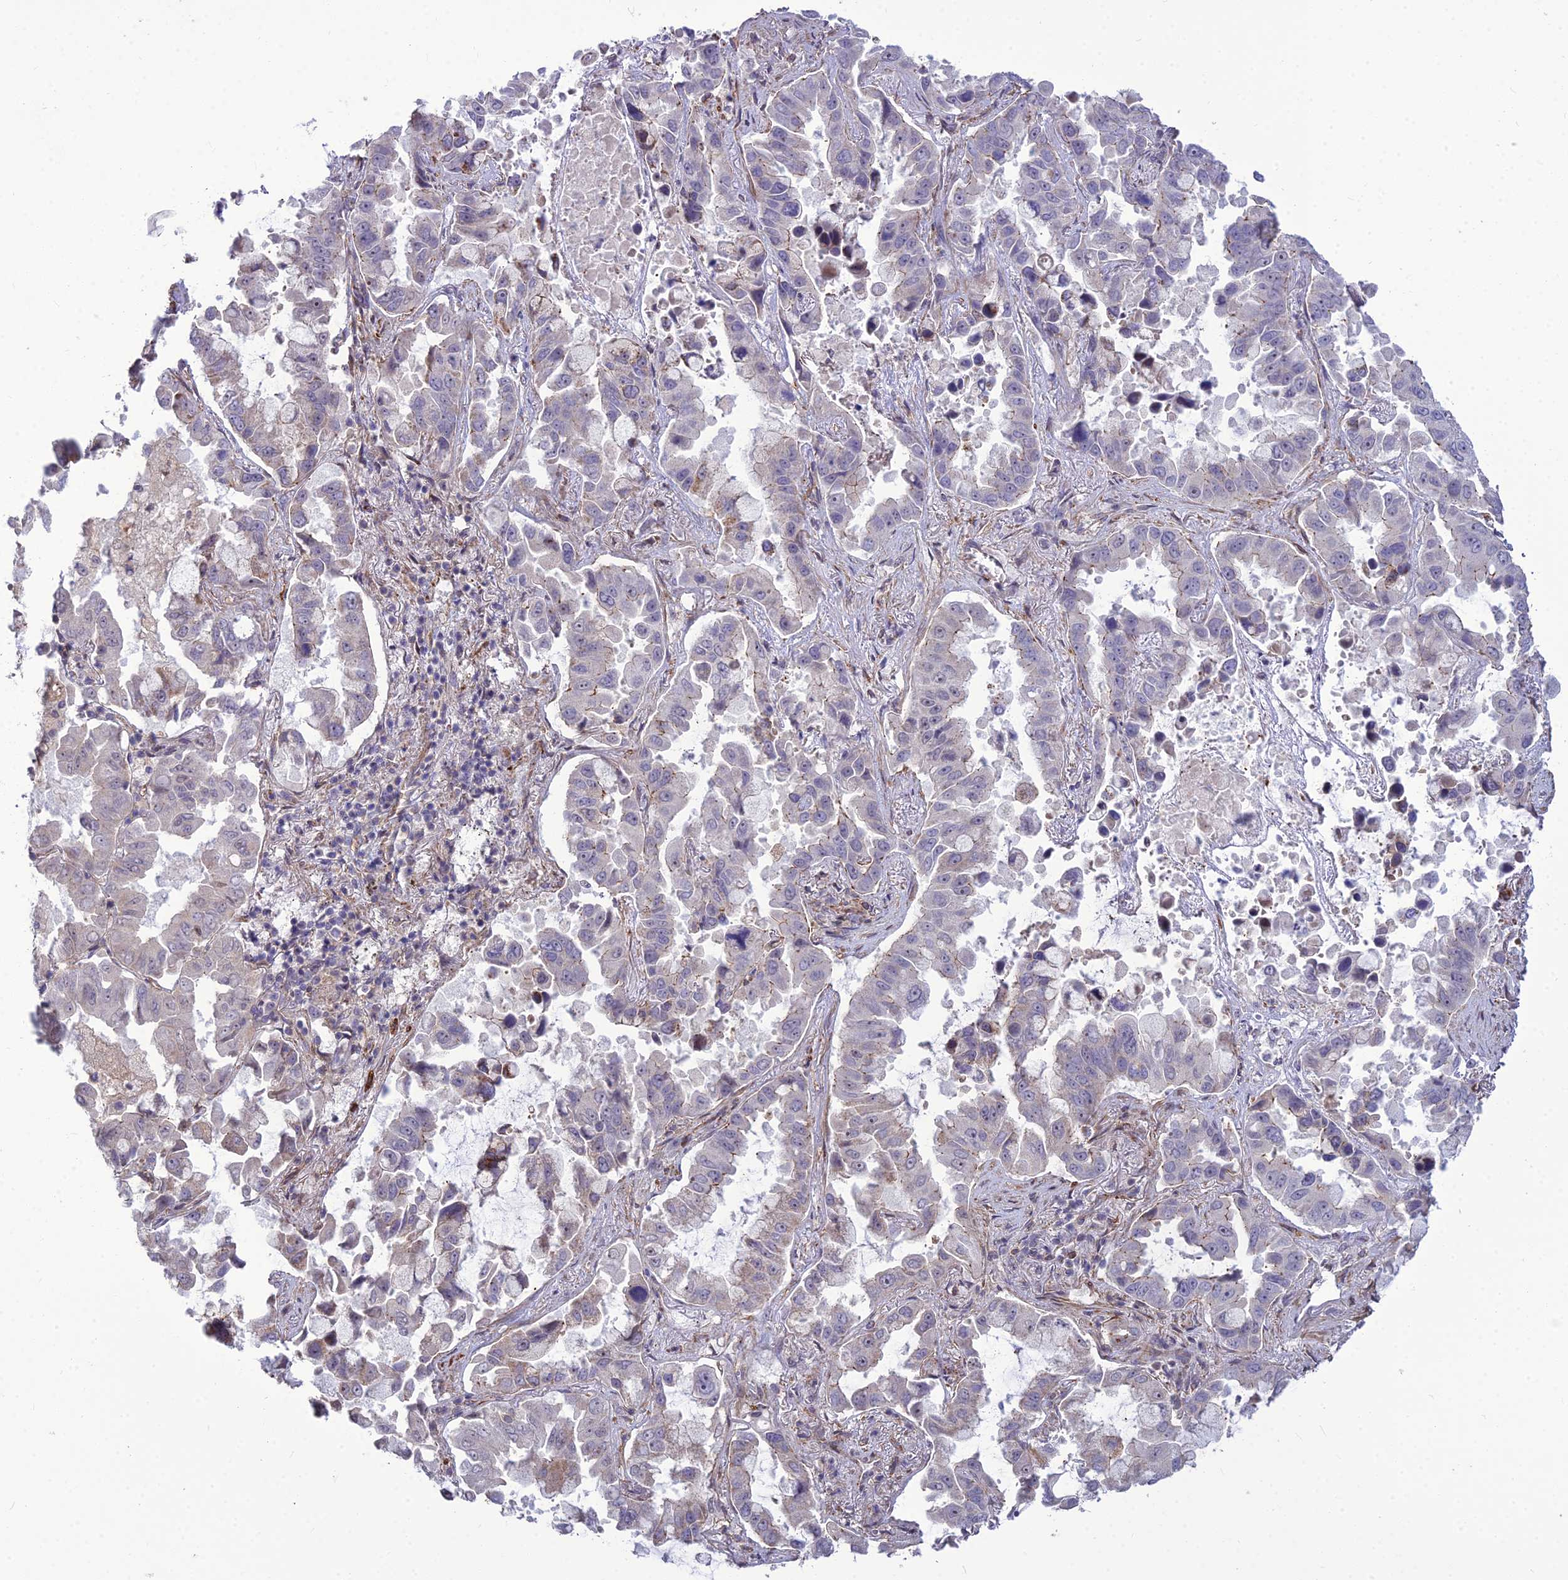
{"staining": {"intensity": "negative", "quantity": "none", "location": "none"}, "tissue": "lung cancer", "cell_type": "Tumor cells", "image_type": "cancer", "snomed": [{"axis": "morphology", "description": "Adenocarcinoma, NOS"}, {"axis": "topography", "description": "Lung"}], "caption": "Histopathology image shows no protein expression in tumor cells of lung adenocarcinoma tissue.", "gene": "TSPYL2", "patient": {"sex": "male", "age": 64}}